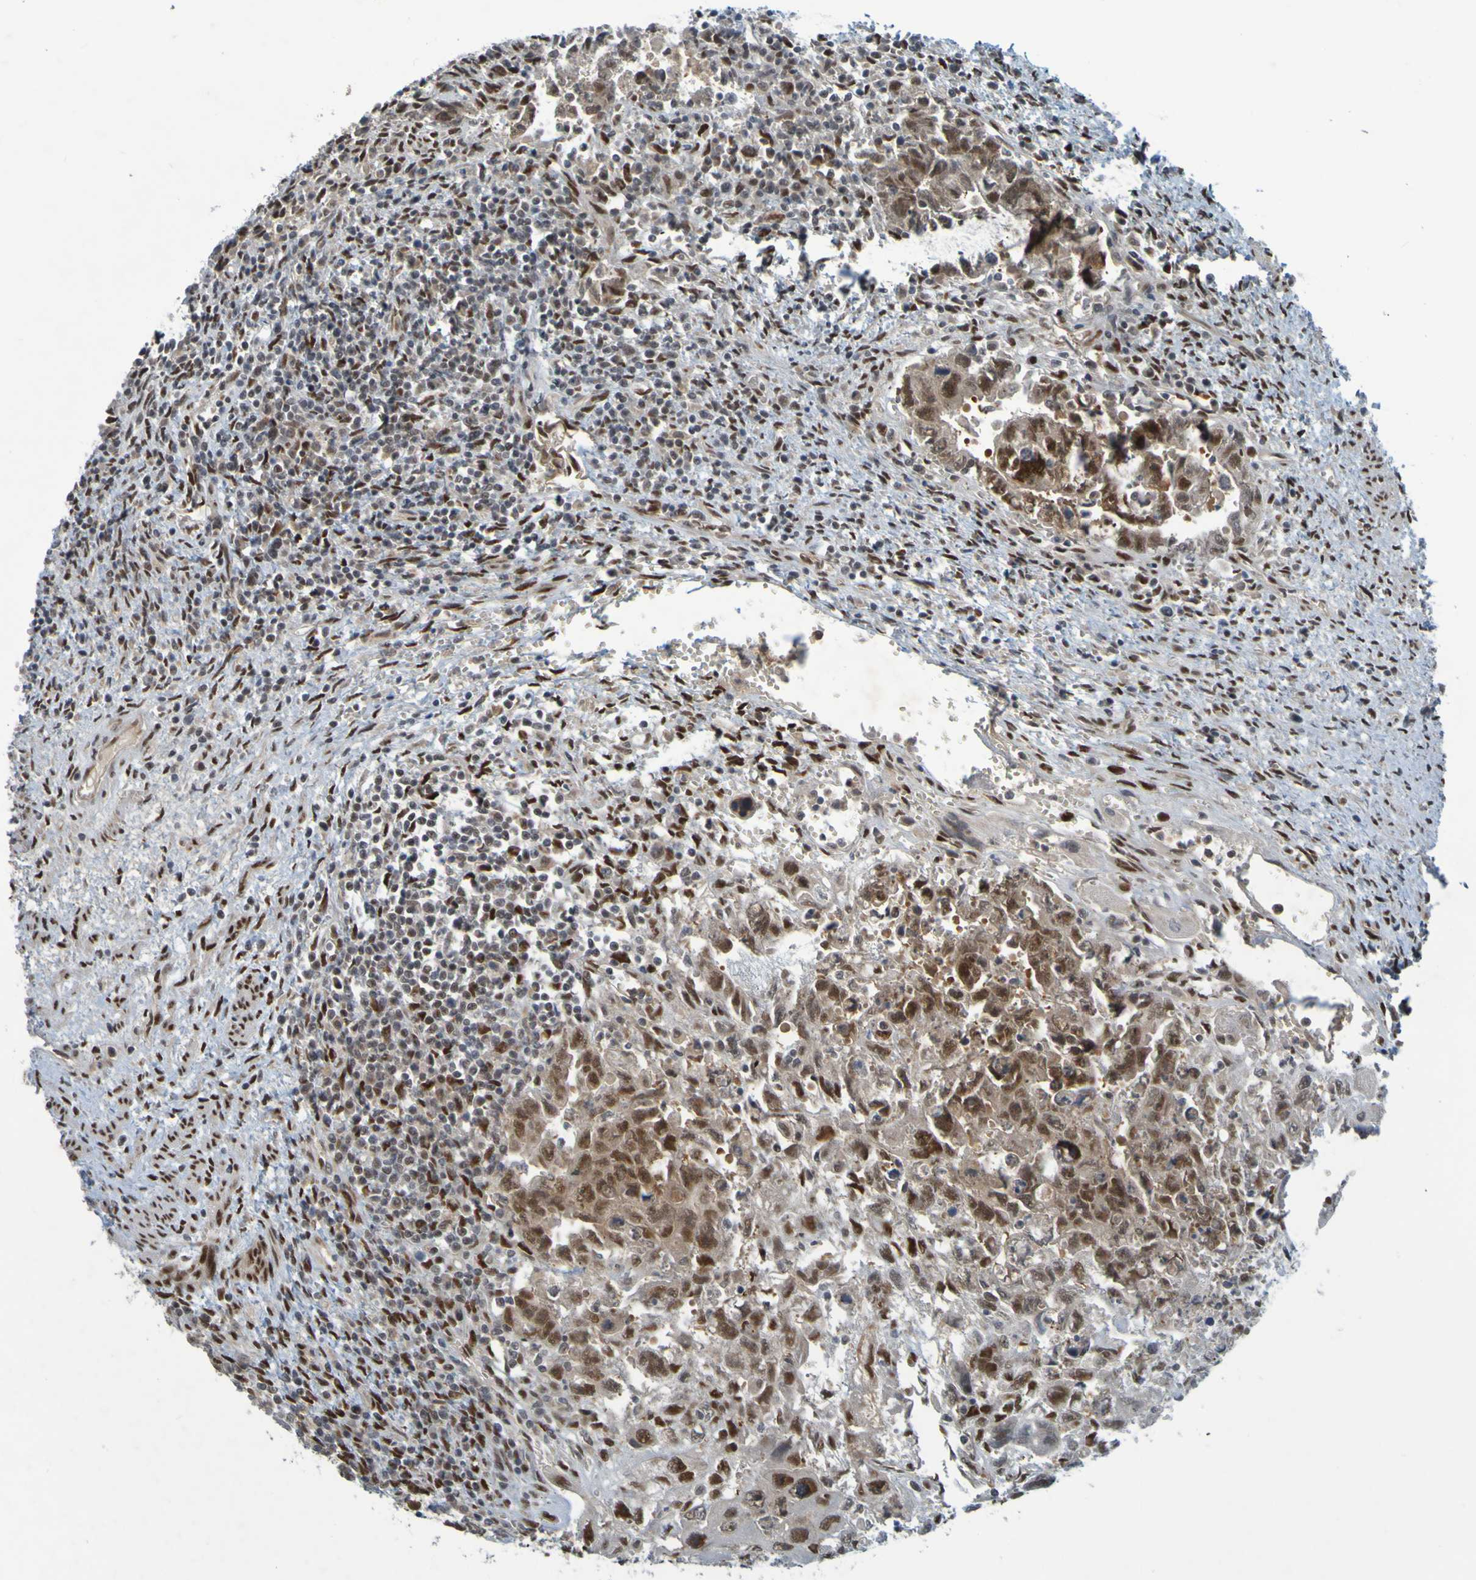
{"staining": {"intensity": "moderate", "quantity": ">75%", "location": "cytoplasmic/membranous,nuclear"}, "tissue": "testis cancer", "cell_type": "Tumor cells", "image_type": "cancer", "snomed": [{"axis": "morphology", "description": "Carcinoma, Embryonal, NOS"}, {"axis": "topography", "description": "Testis"}], "caption": "Protein analysis of embryonal carcinoma (testis) tissue displays moderate cytoplasmic/membranous and nuclear expression in about >75% of tumor cells.", "gene": "MCPH1", "patient": {"sex": "male", "age": 28}}